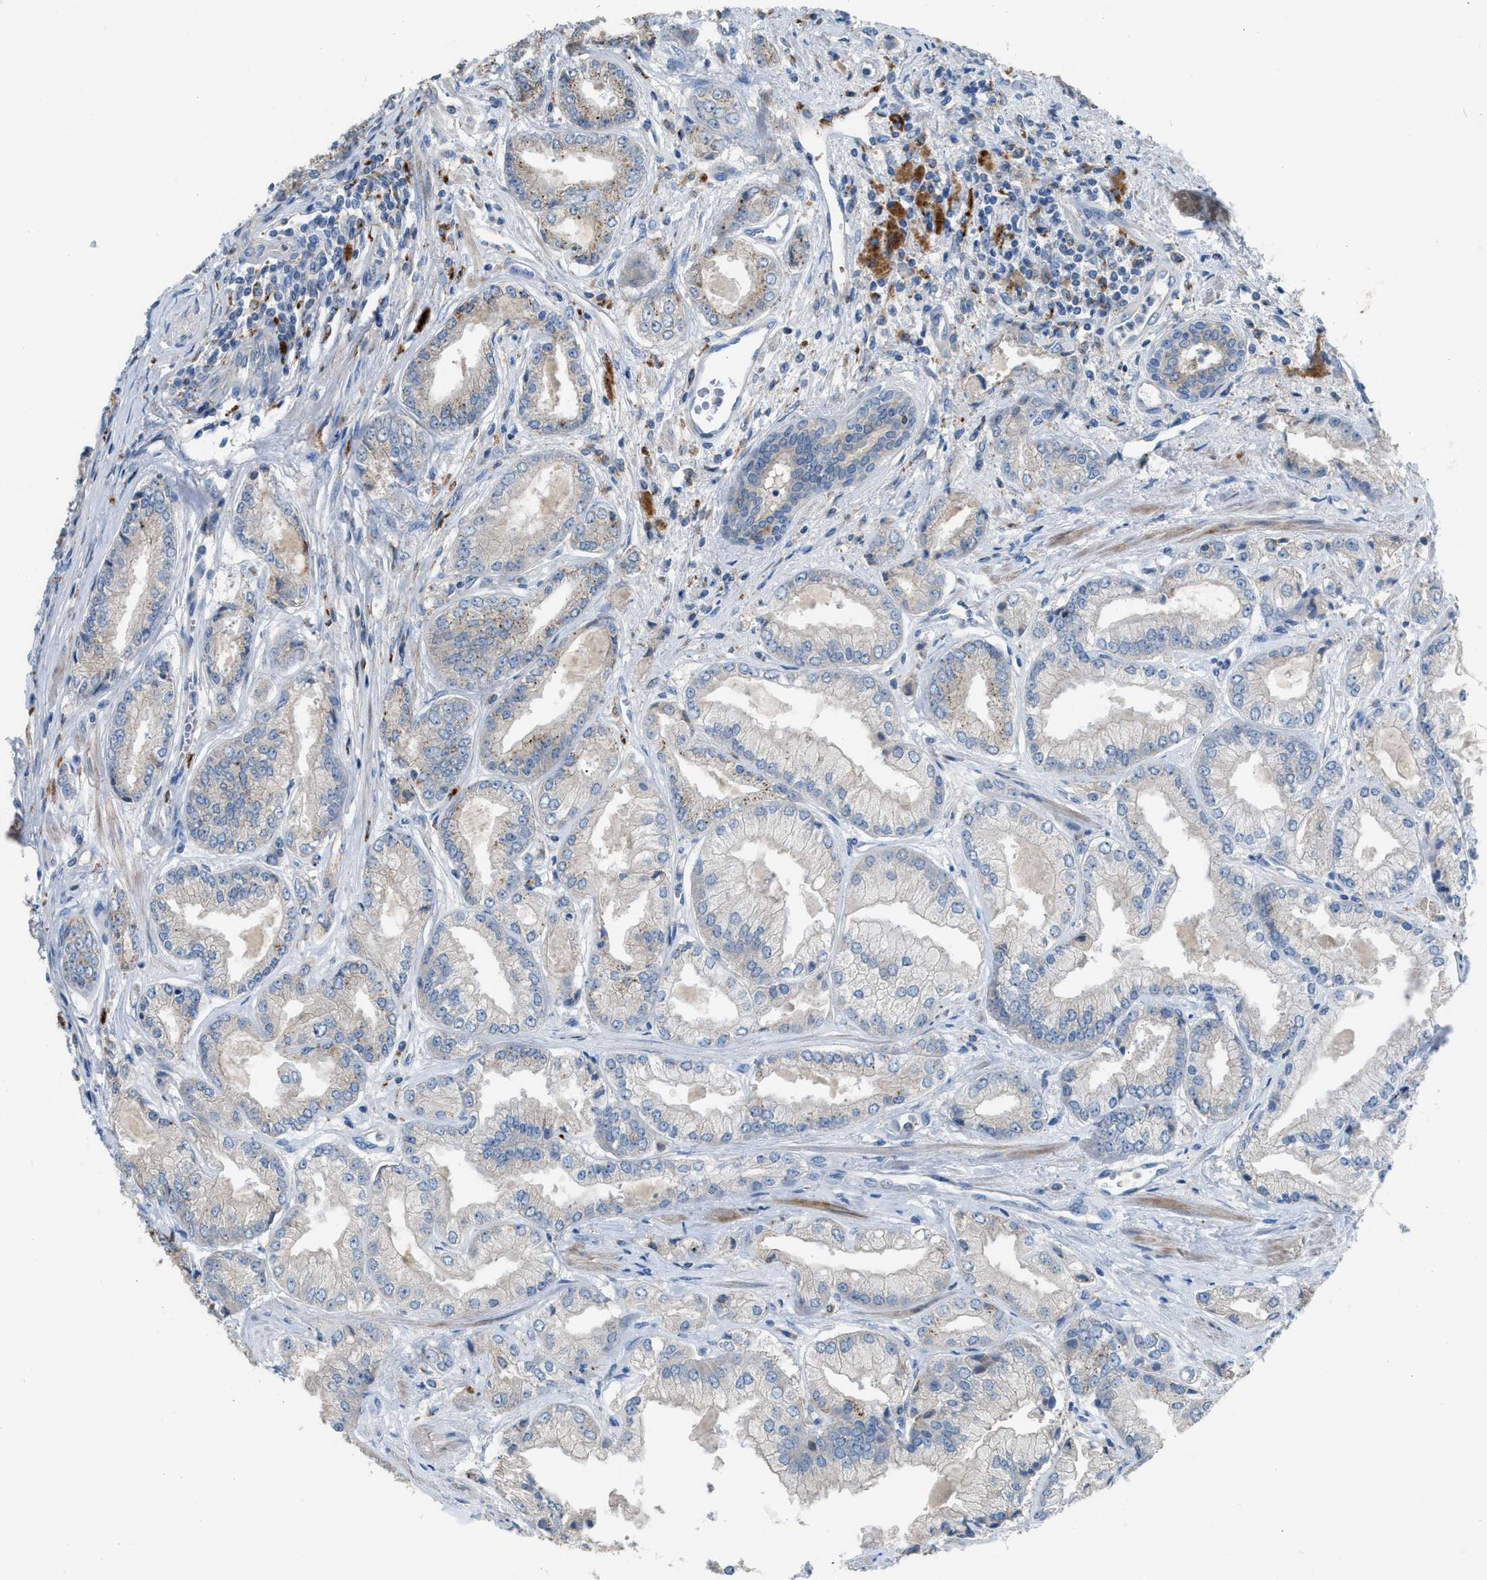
{"staining": {"intensity": "negative", "quantity": "none", "location": "none"}, "tissue": "prostate cancer", "cell_type": "Tumor cells", "image_type": "cancer", "snomed": [{"axis": "morphology", "description": "Adenocarcinoma, Low grade"}, {"axis": "topography", "description": "Prostate"}], "caption": "This is an immunohistochemistry (IHC) histopathology image of adenocarcinoma (low-grade) (prostate). There is no expression in tumor cells.", "gene": "AOAH", "patient": {"sex": "male", "age": 52}}